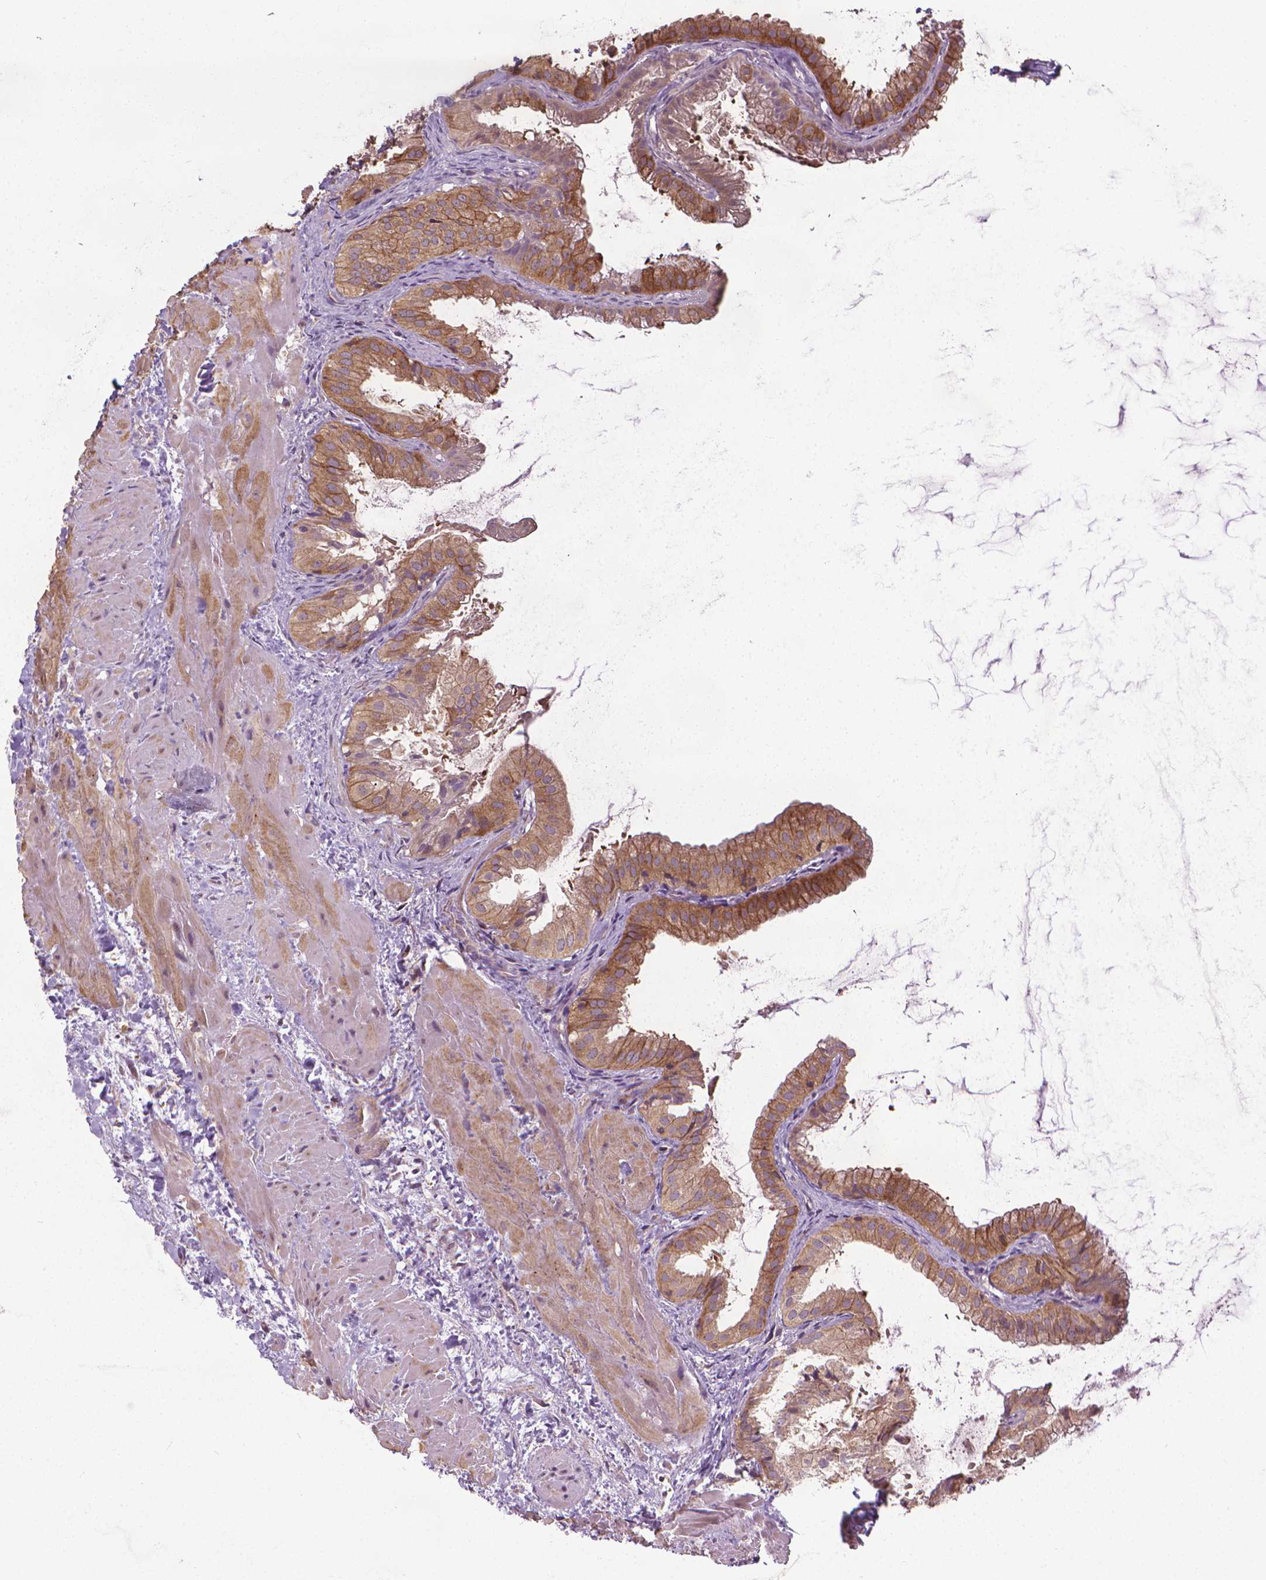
{"staining": {"intensity": "moderate", "quantity": ">75%", "location": "cytoplasmic/membranous"}, "tissue": "gallbladder", "cell_type": "Glandular cells", "image_type": "normal", "snomed": [{"axis": "morphology", "description": "Normal tissue, NOS"}, {"axis": "topography", "description": "Gallbladder"}], "caption": "DAB immunohistochemical staining of normal human gallbladder reveals moderate cytoplasmic/membranous protein staining in approximately >75% of glandular cells.", "gene": "PRAG1", "patient": {"sex": "male", "age": 70}}